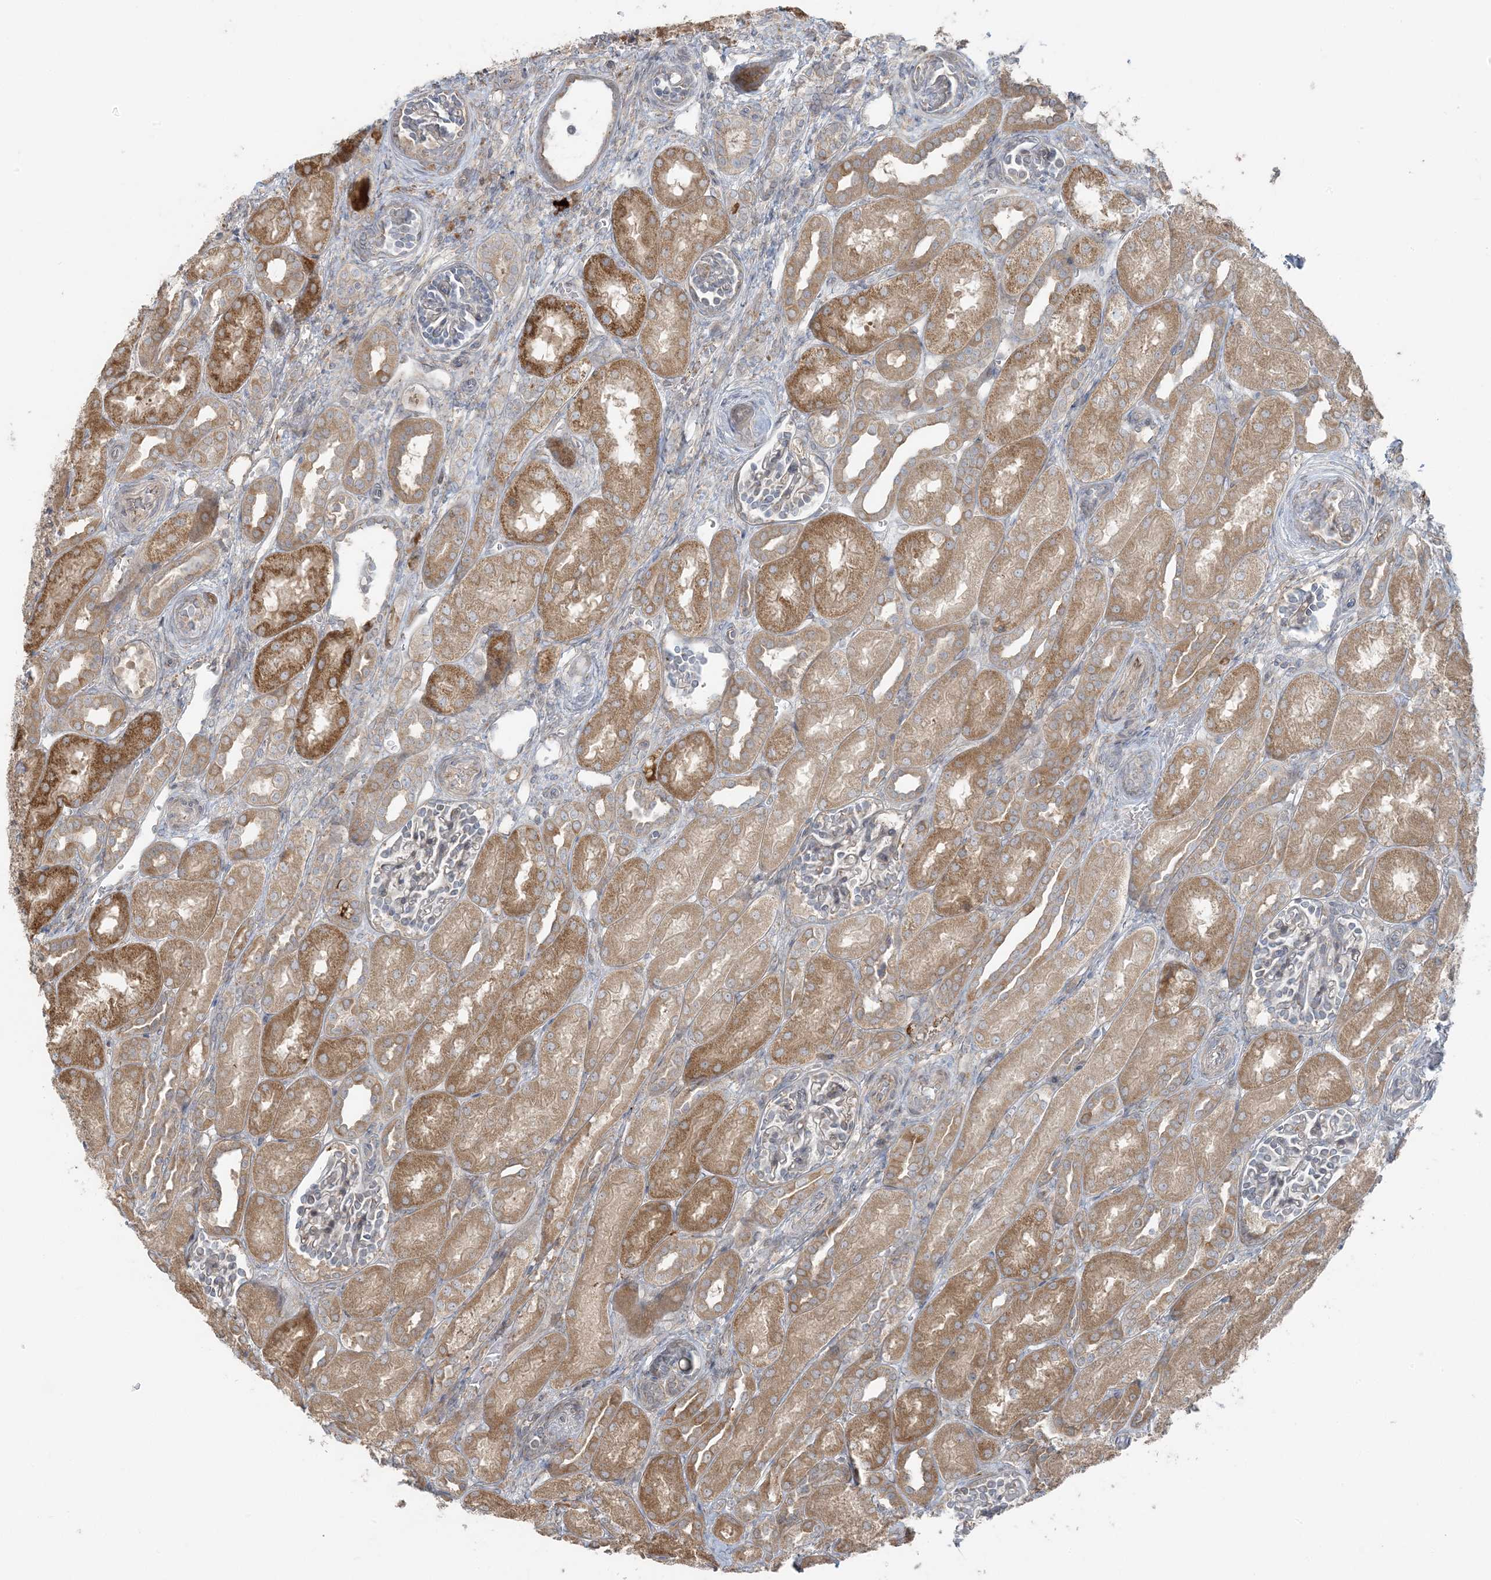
{"staining": {"intensity": "negative", "quantity": "none", "location": "none"}, "tissue": "kidney", "cell_type": "Cells in glomeruli", "image_type": "normal", "snomed": [{"axis": "morphology", "description": "Normal tissue, NOS"}, {"axis": "morphology", "description": "Neoplasm, malignant, NOS"}, {"axis": "topography", "description": "Kidney"}], "caption": "A micrograph of human kidney is negative for staining in cells in glomeruli. Brightfield microscopy of immunohistochemistry (IHC) stained with DAB (brown) and hematoxylin (blue), captured at high magnification.", "gene": "ZNF263", "patient": {"sex": "female", "age": 1}}